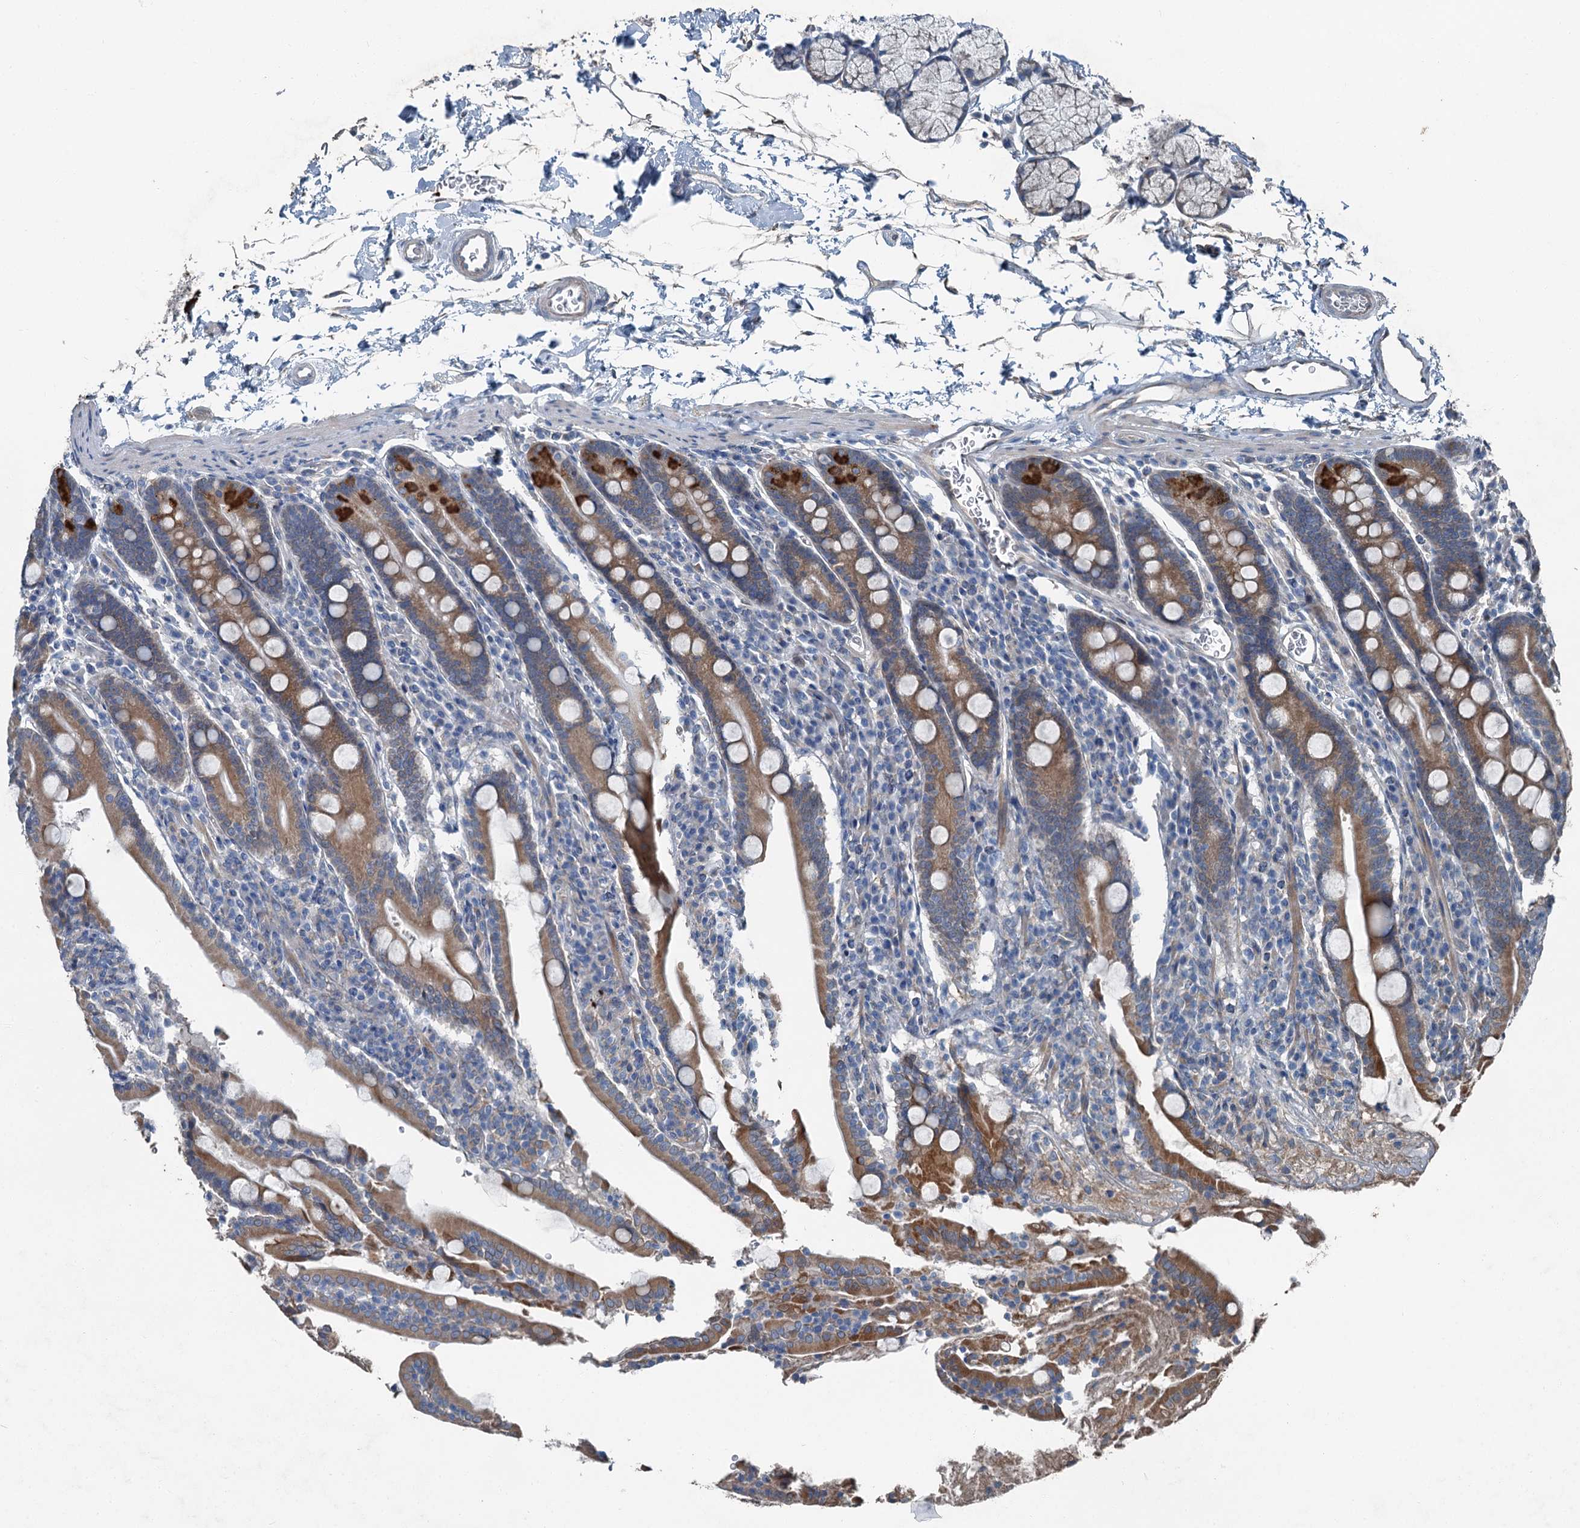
{"staining": {"intensity": "moderate", "quantity": ">75%", "location": "cytoplasmic/membranous"}, "tissue": "duodenum", "cell_type": "Glandular cells", "image_type": "normal", "snomed": [{"axis": "morphology", "description": "Normal tissue, NOS"}, {"axis": "topography", "description": "Duodenum"}], "caption": "Immunohistochemistry micrograph of unremarkable human duodenum stained for a protein (brown), which exhibits medium levels of moderate cytoplasmic/membranous staining in about >75% of glandular cells.", "gene": "C6orf120", "patient": {"sex": "male", "age": 35}}